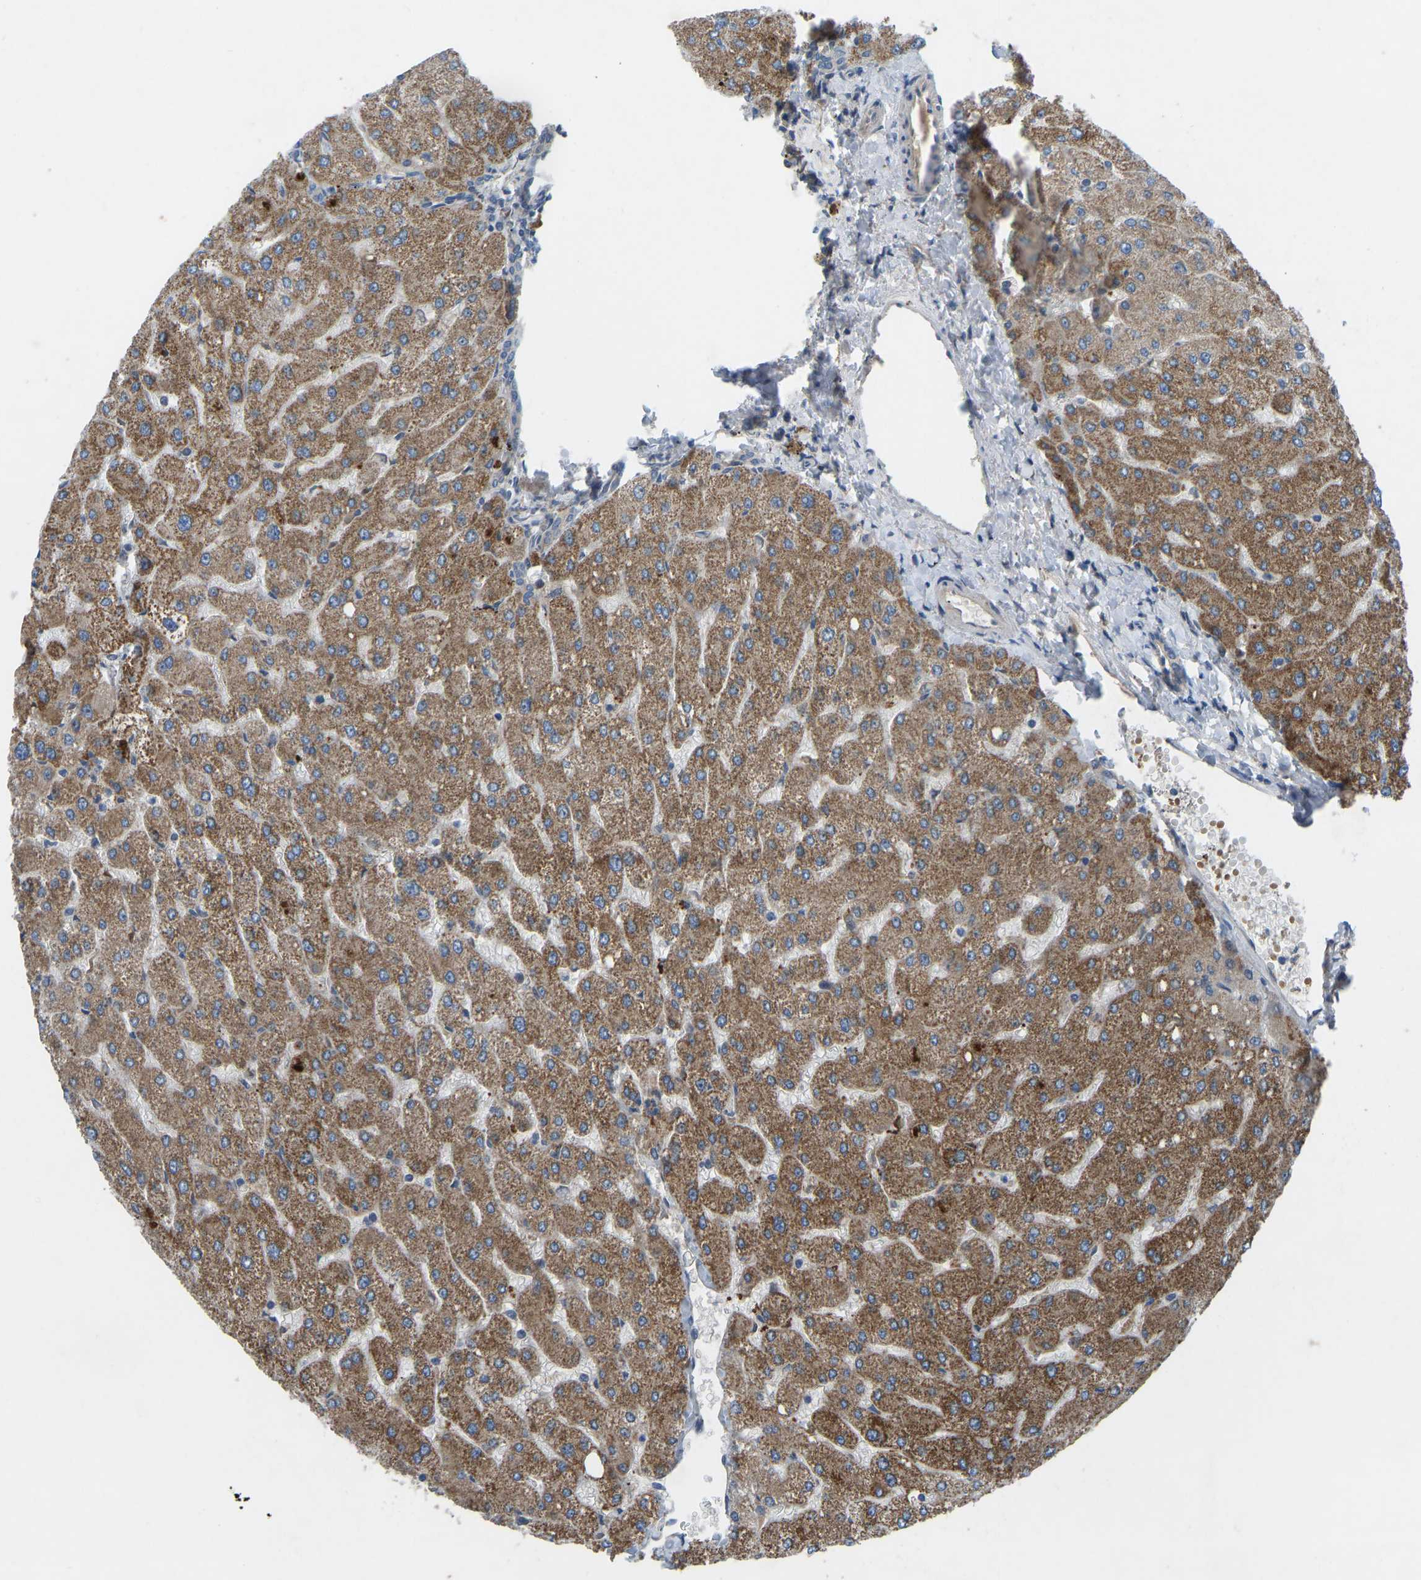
{"staining": {"intensity": "weak", "quantity": "25%-75%", "location": "cytoplasmic/membranous"}, "tissue": "liver", "cell_type": "Cholangiocytes", "image_type": "normal", "snomed": [{"axis": "morphology", "description": "Normal tissue, NOS"}, {"axis": "topography", "description": "Liver"}], "caption": "Protein expression analysis of unremarkable liver displays weak cytoplasmic/membranous staining in about 25%-75% of cholangiocytes. The staining was performed using DAB (3,3'-diaminobenzidine), with brown indicating positive protein expression. Nuclei are stained blue with hematoxylin.", "gene": "ZNF71", "patient": {"sex": "male", "age": 55}}